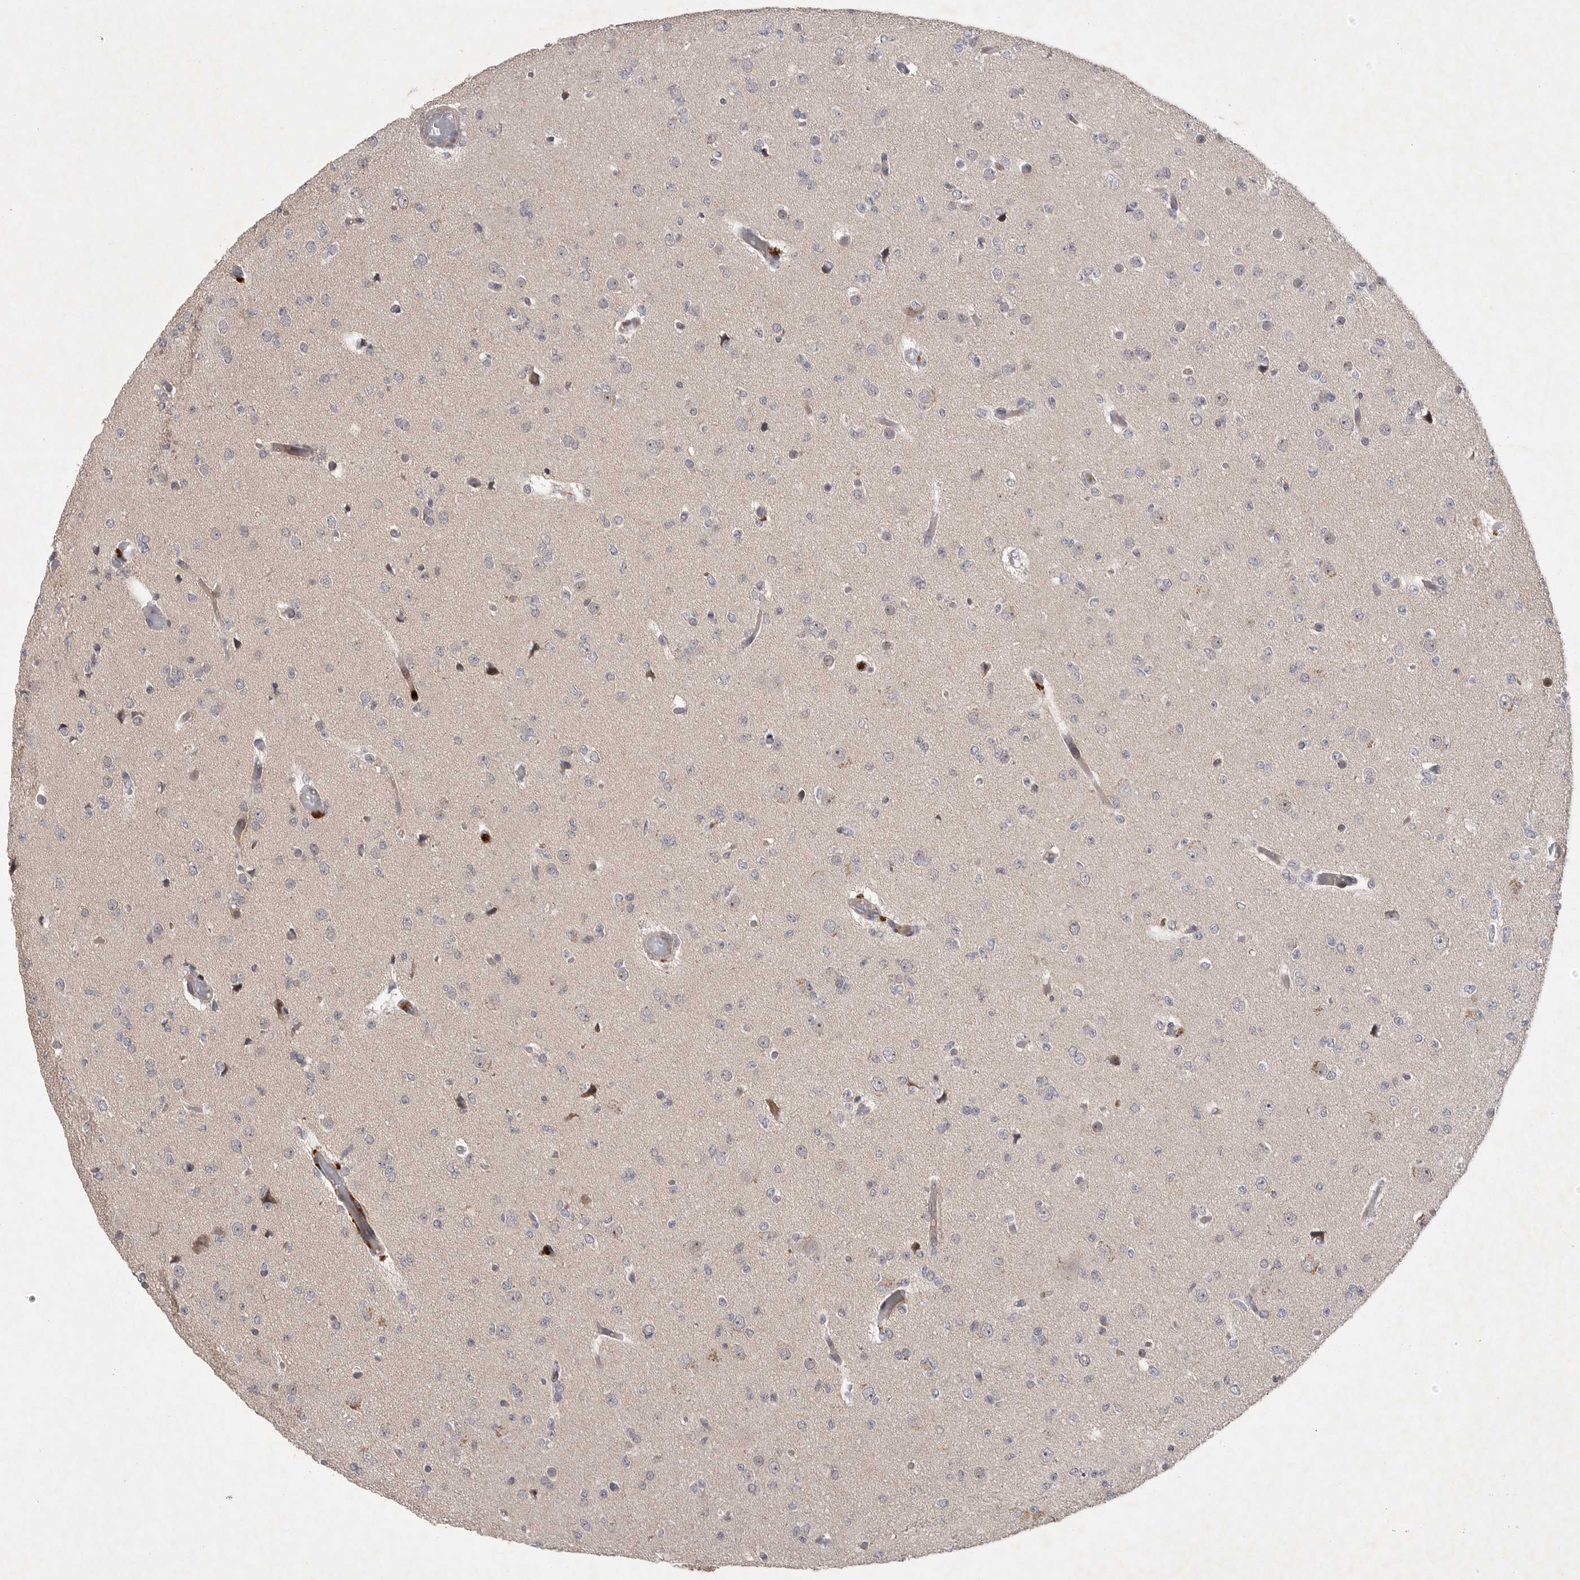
{"staining": {"intensity": "negative", "quantity": "none", "location": "none"}, "tissue": "glioma", "cell_type": "Tumor cells", "image_type": "cancer", "snomed": [{"axis": "morphology", "description": "Glioma, malignant, Low grade"}, {"axis": "topography", "description": "Brain"}], "caption": "Immunohistochemistry image of neoplastic tissue: malignant glioma (low-grade) stained with DAB shows no significant protein positivity in tumor cells.", "gene": "UBE3D", "patient": {"sex": "female", "age": 22}}